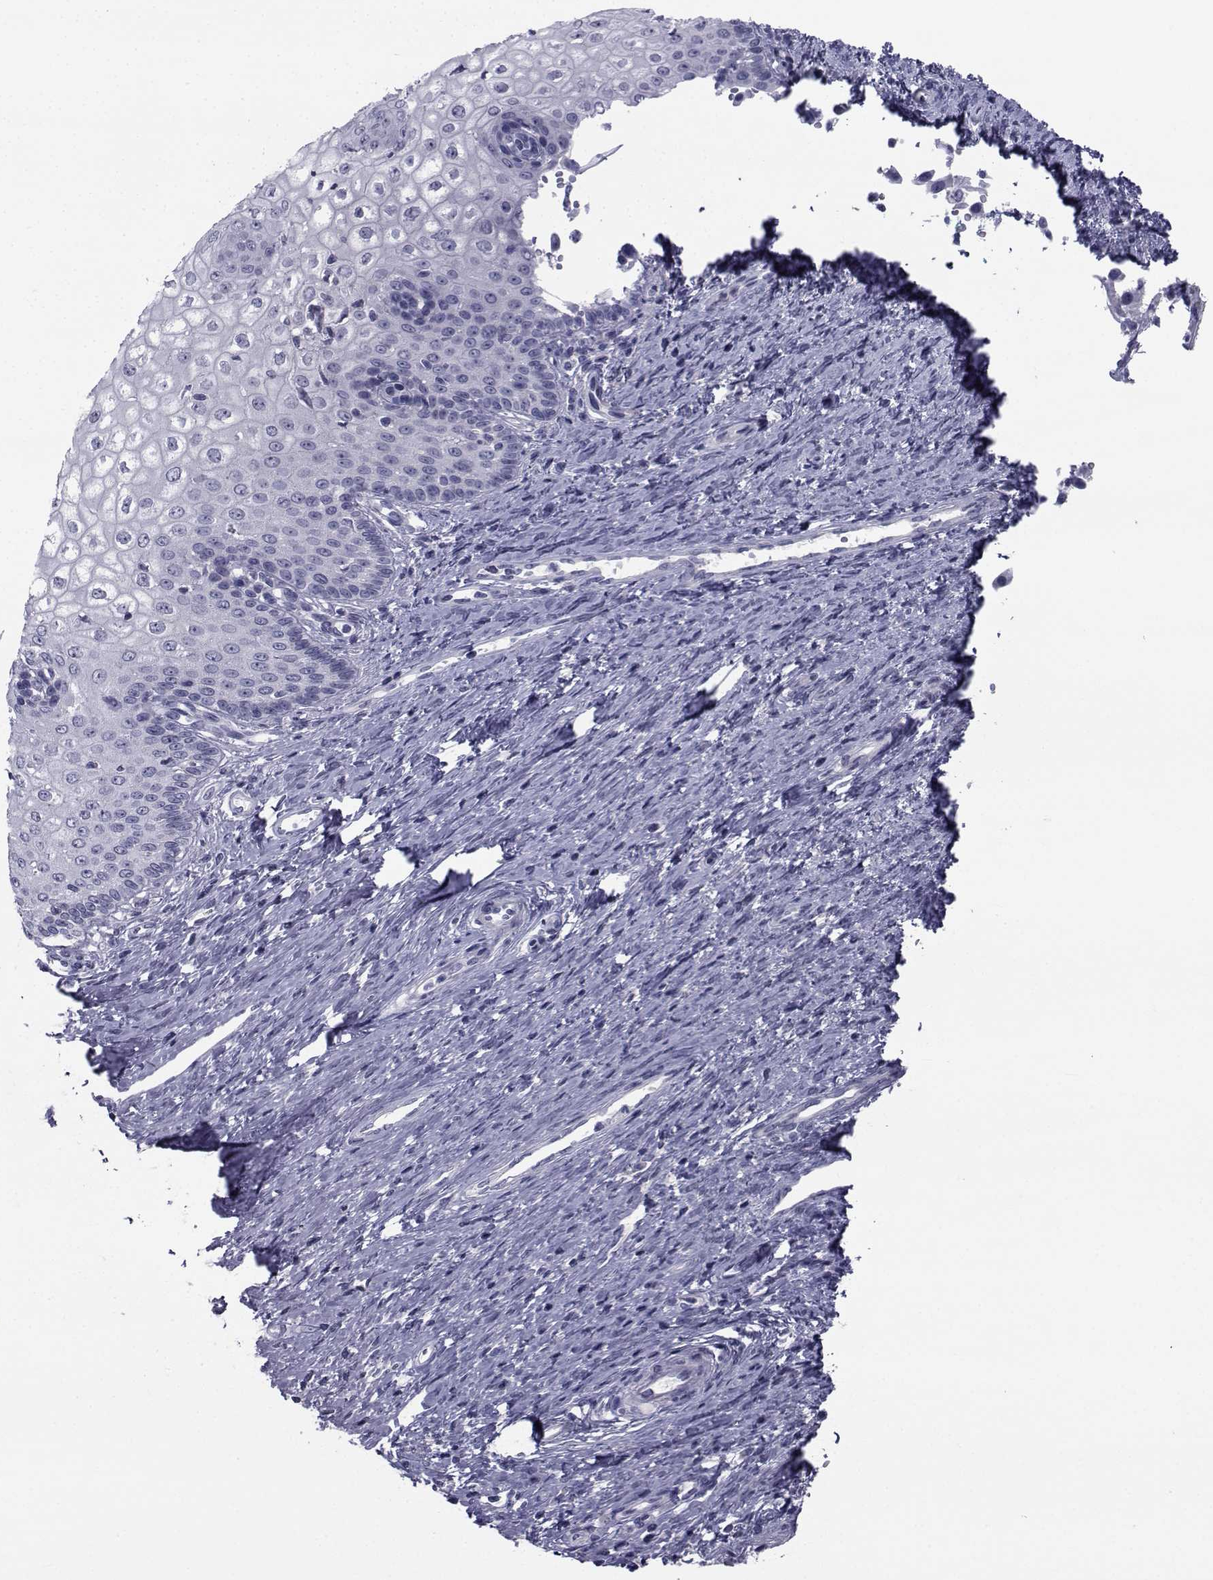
{"staining": {"intensity": "negative", "quantity": "none", "location": "none"}, "tissue": "cervical cancer", "cell_type": "Tumor cells", "image_type": "cancer", "snomed": [{"axis": "morphology", "description": "Squamous cell carcinoma, NOS"}, {"axis": "topography", "description": "Cervix"}], "caption": "Tumor cells show no significant protein staining in cervical squamous cell carcinoma. (DAB IHC, high magnification).", "gene": "CHRNA1", "patient": {"sex": "female", "age": 26}}